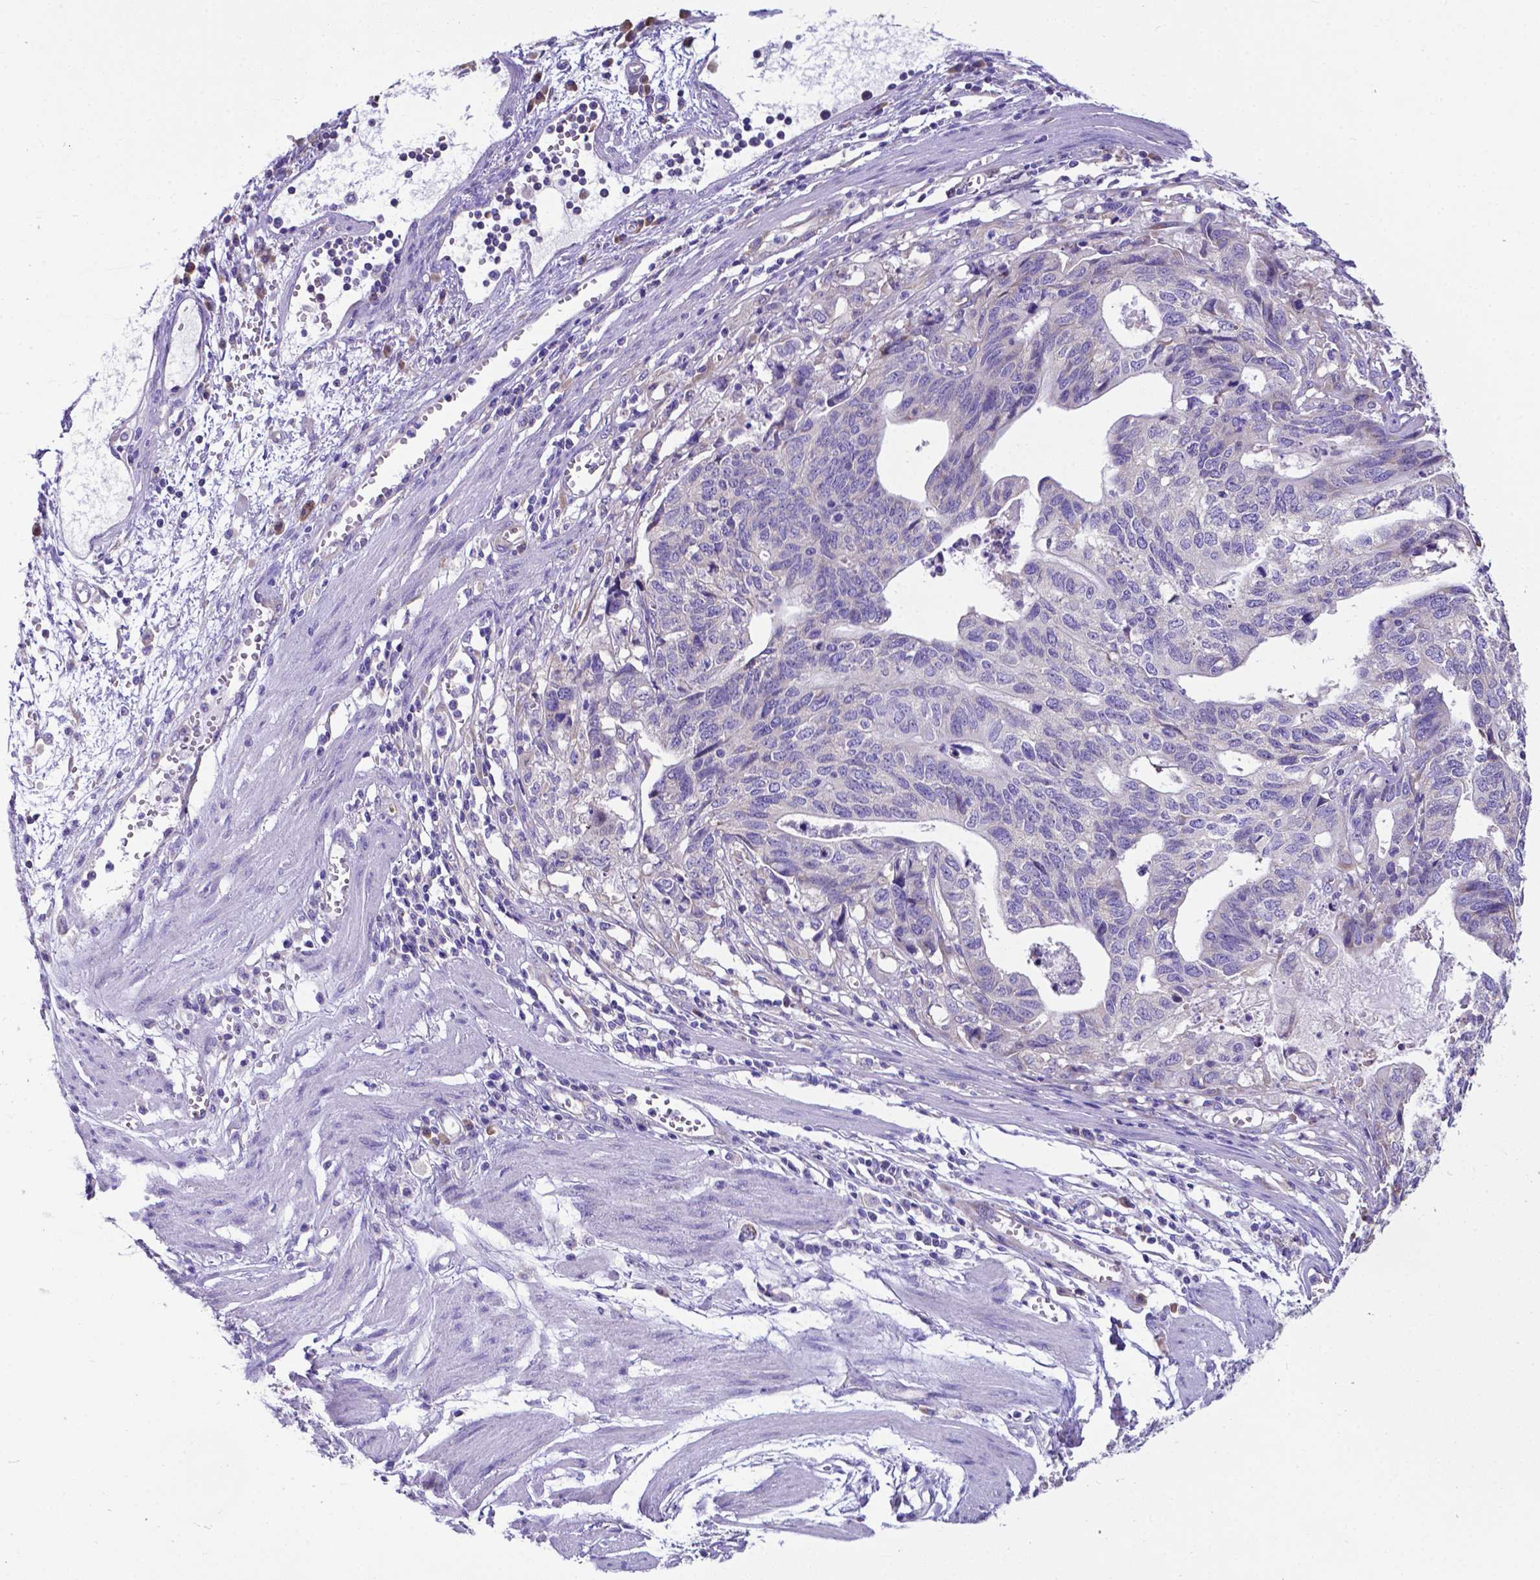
{"staining": {"intensity": "negative", "quantity": "none", "location": "none"}, "tissue": "stomach cancer", "cell_type": "Tumor cells", "image_type": "cancer", "snomed": [{"axis": "morphology", "description": "Adenocarcinoma, NOS"}, {"axis": "topography", "description": "Stomach, upper"}], "caption": "Stomach cancer (adenocarcinoma) stained for a protein using immunohistochemistry (IHC) demonstrates no positivity tumor cells.", "gene": "RPL6", "patient": {"sex": "female", "age": 67}}